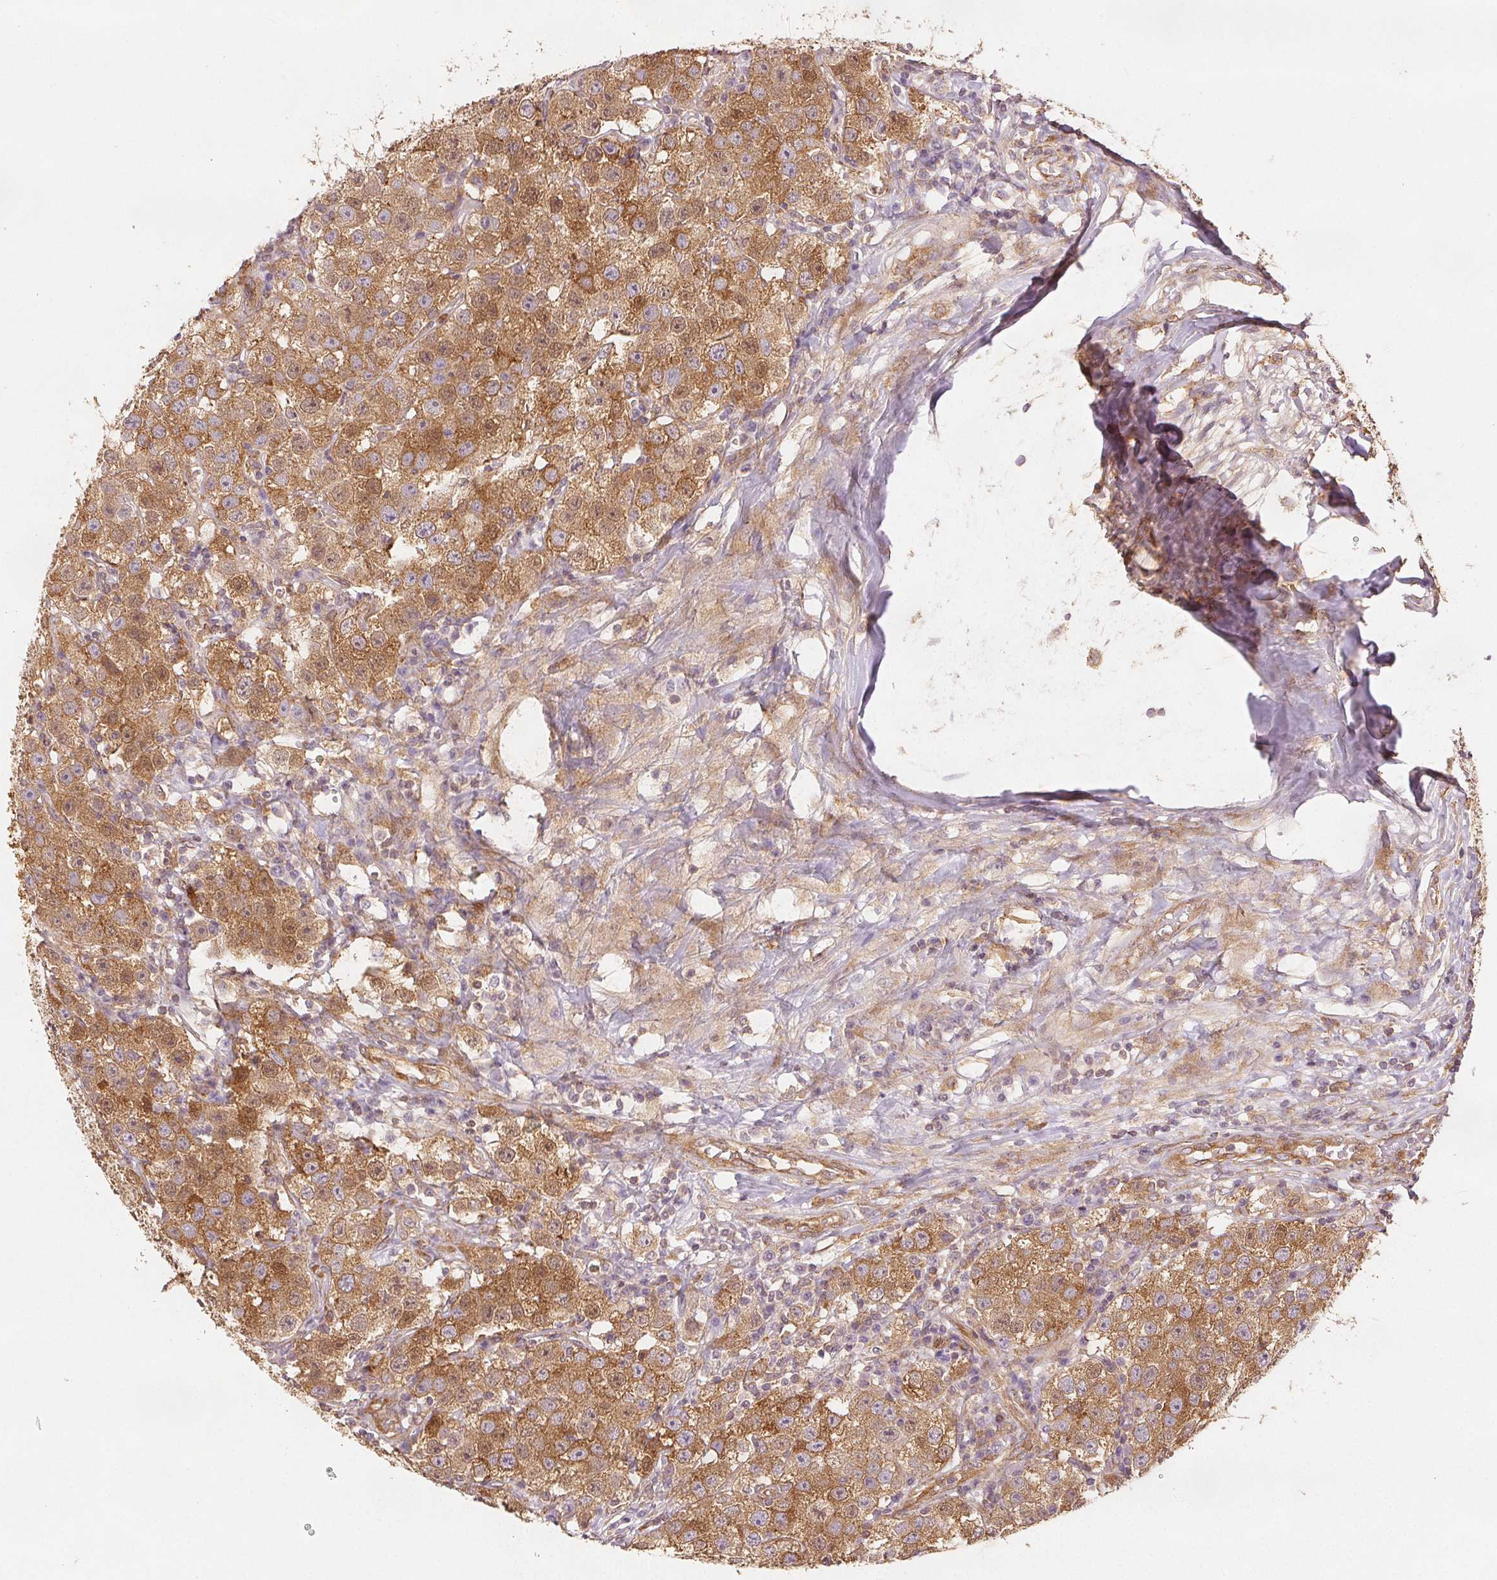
{"staining": {"intensity": "moderate", "quantity": ">75%", "location": "cytoplasmic/membranous"}, "tissue": "testis cancer", "cell_type": "Tumor cells", "image_type": "cancer", "snomed": [{"axis": "morphology", "description": "Seminoma, NOS"}, {"axis": "topography", "description": "Testis"}], "caption": "Testis cancer stained for a protein demonstrates moderate cytoplasmic/membranous positivity in tumor cells.", "gene": "DIAPH2", "patient": {"sex": "male", "age": 34}}